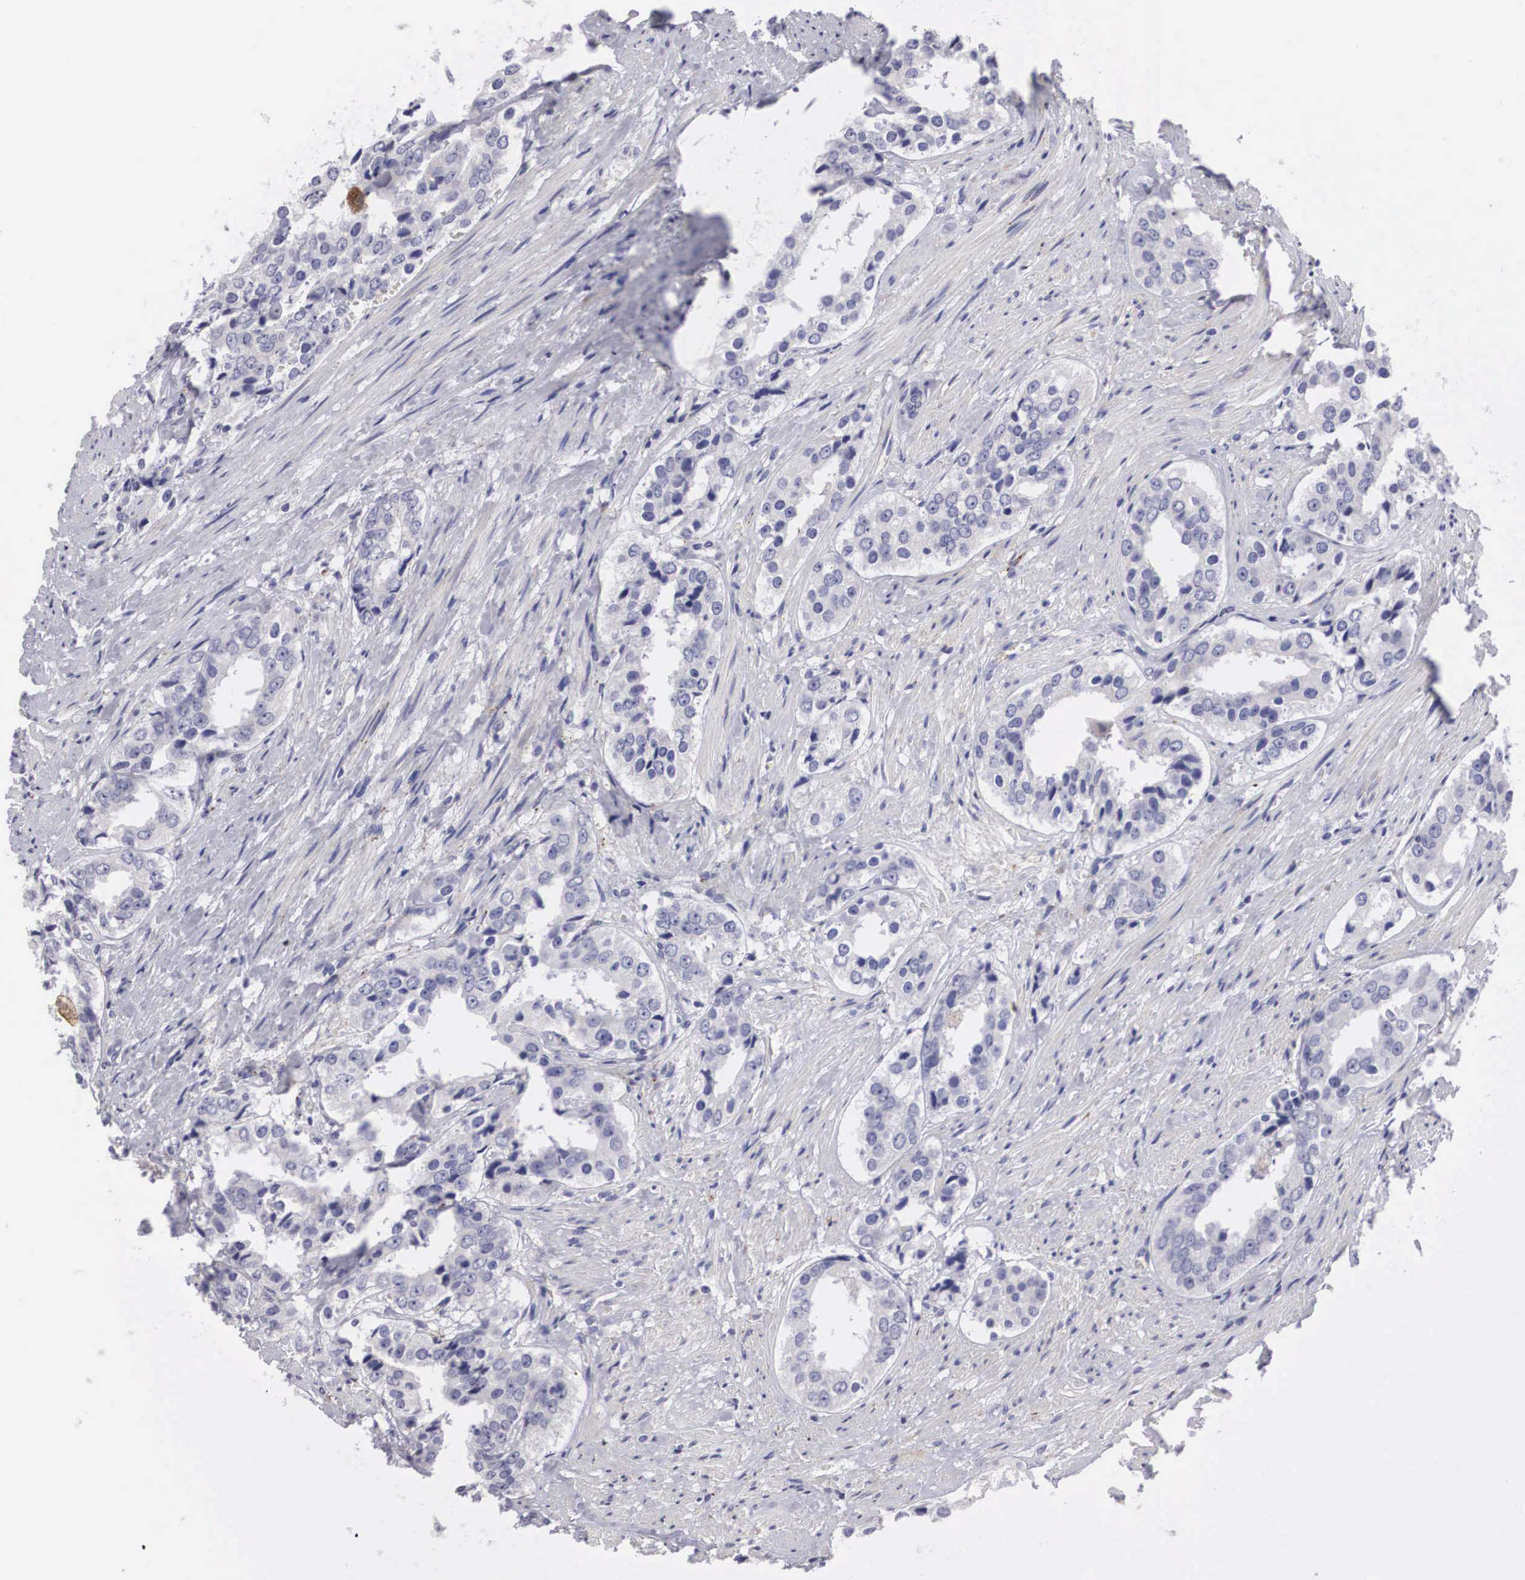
{"staining": {"intensity": "negative", "quantity": "none", "location": "none"}, "tissue": "prostate cancer", "cell_type": "Tumor cells", "image_type": "cancer", "snomed": [{"axis": "morphology", "description": "Adenocarcinoma, Medium grade"}, {"axis": "topography", "description": "Prostate"}], "caption": "Immunohistochemical staining of medium-grade adenocarcinoma (prostate) shows no significant positivity in tumor cells.", "gene": "ARMCX3", "patient": {"sex": "male", "age": 73}}